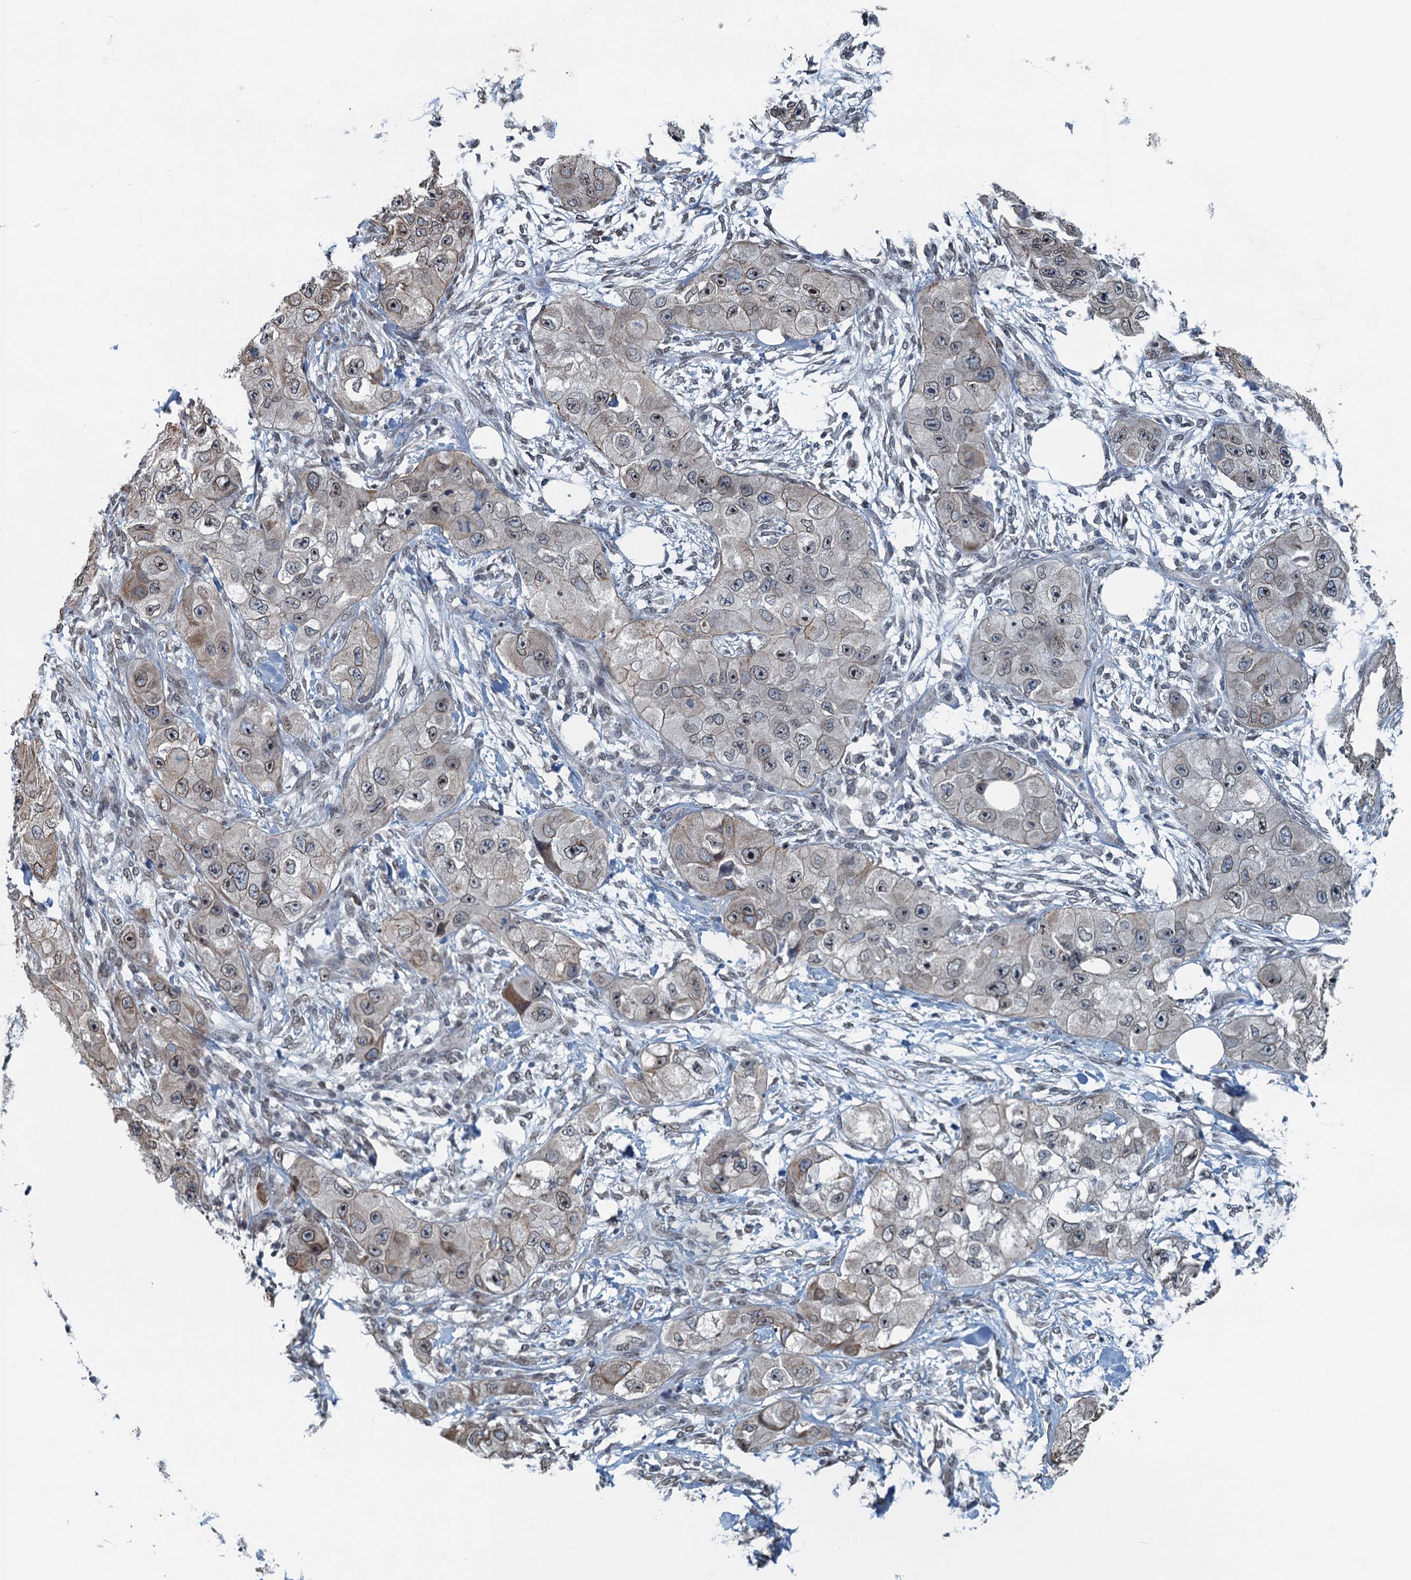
{"staining": {"intensity": "weak", "quantity": ">75%", "location": "cytoplasmic/membranous,nuclear"}, "tissue": "skin cancer", "cell_type": "Tumor cells", "image_type": "cancer", "snomed": [{"axis": "morphology", "description": "Squamous cell carcinoma, NOS"}, {"axis": "topography", "description": "Skin"}, {"axis": "topography", "description": "Subcutis"}], "caption": "The photomicrograph reveals immunohistochemical staining of squamous cell carcinoma (skin). There is weak cytoplasmic/membranous and nuclear positivity is present in approximately >75% of tumor cells.", "gene": "CCDC34", "patient": {"sex": "male", "age": 73}}